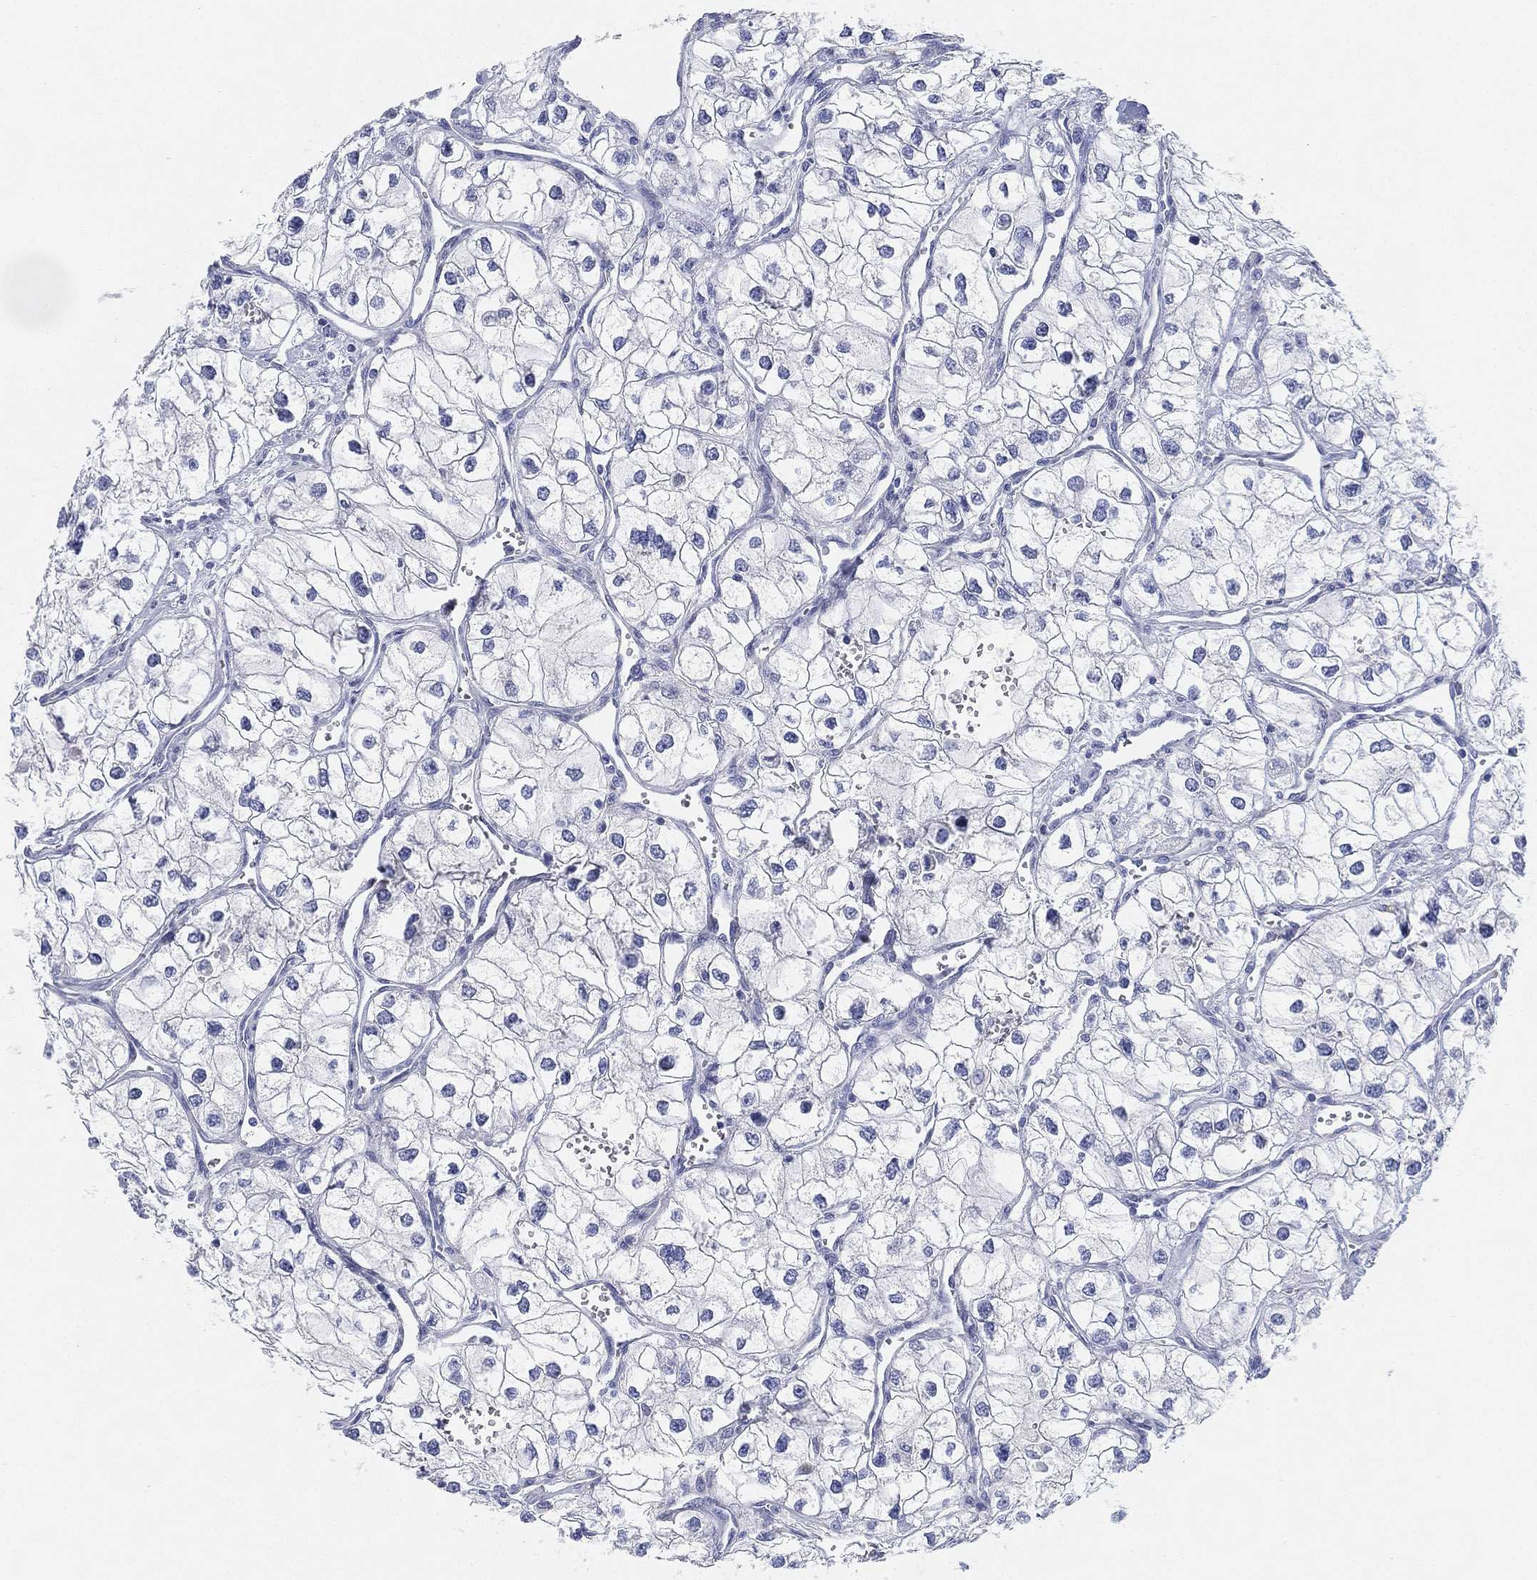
{"staining": {"intensity": "negative", "quantity": "none", "location": "none"}, "tissue": "renal cancer", "cell_type": "Tumor cells", "image_type": "cancer", "snomed": [{"axis": "morphology", "description": "Adenocarcinoma, NOS"}, {"axis": "topography", "description": "Kidney"}], "caption": "This is an IHC image of human renal cancer (adenocarcinoma). There is no expression in tumor cells.", "gene": "GPR61", "patient": {"sex": "male", "age": 59}}